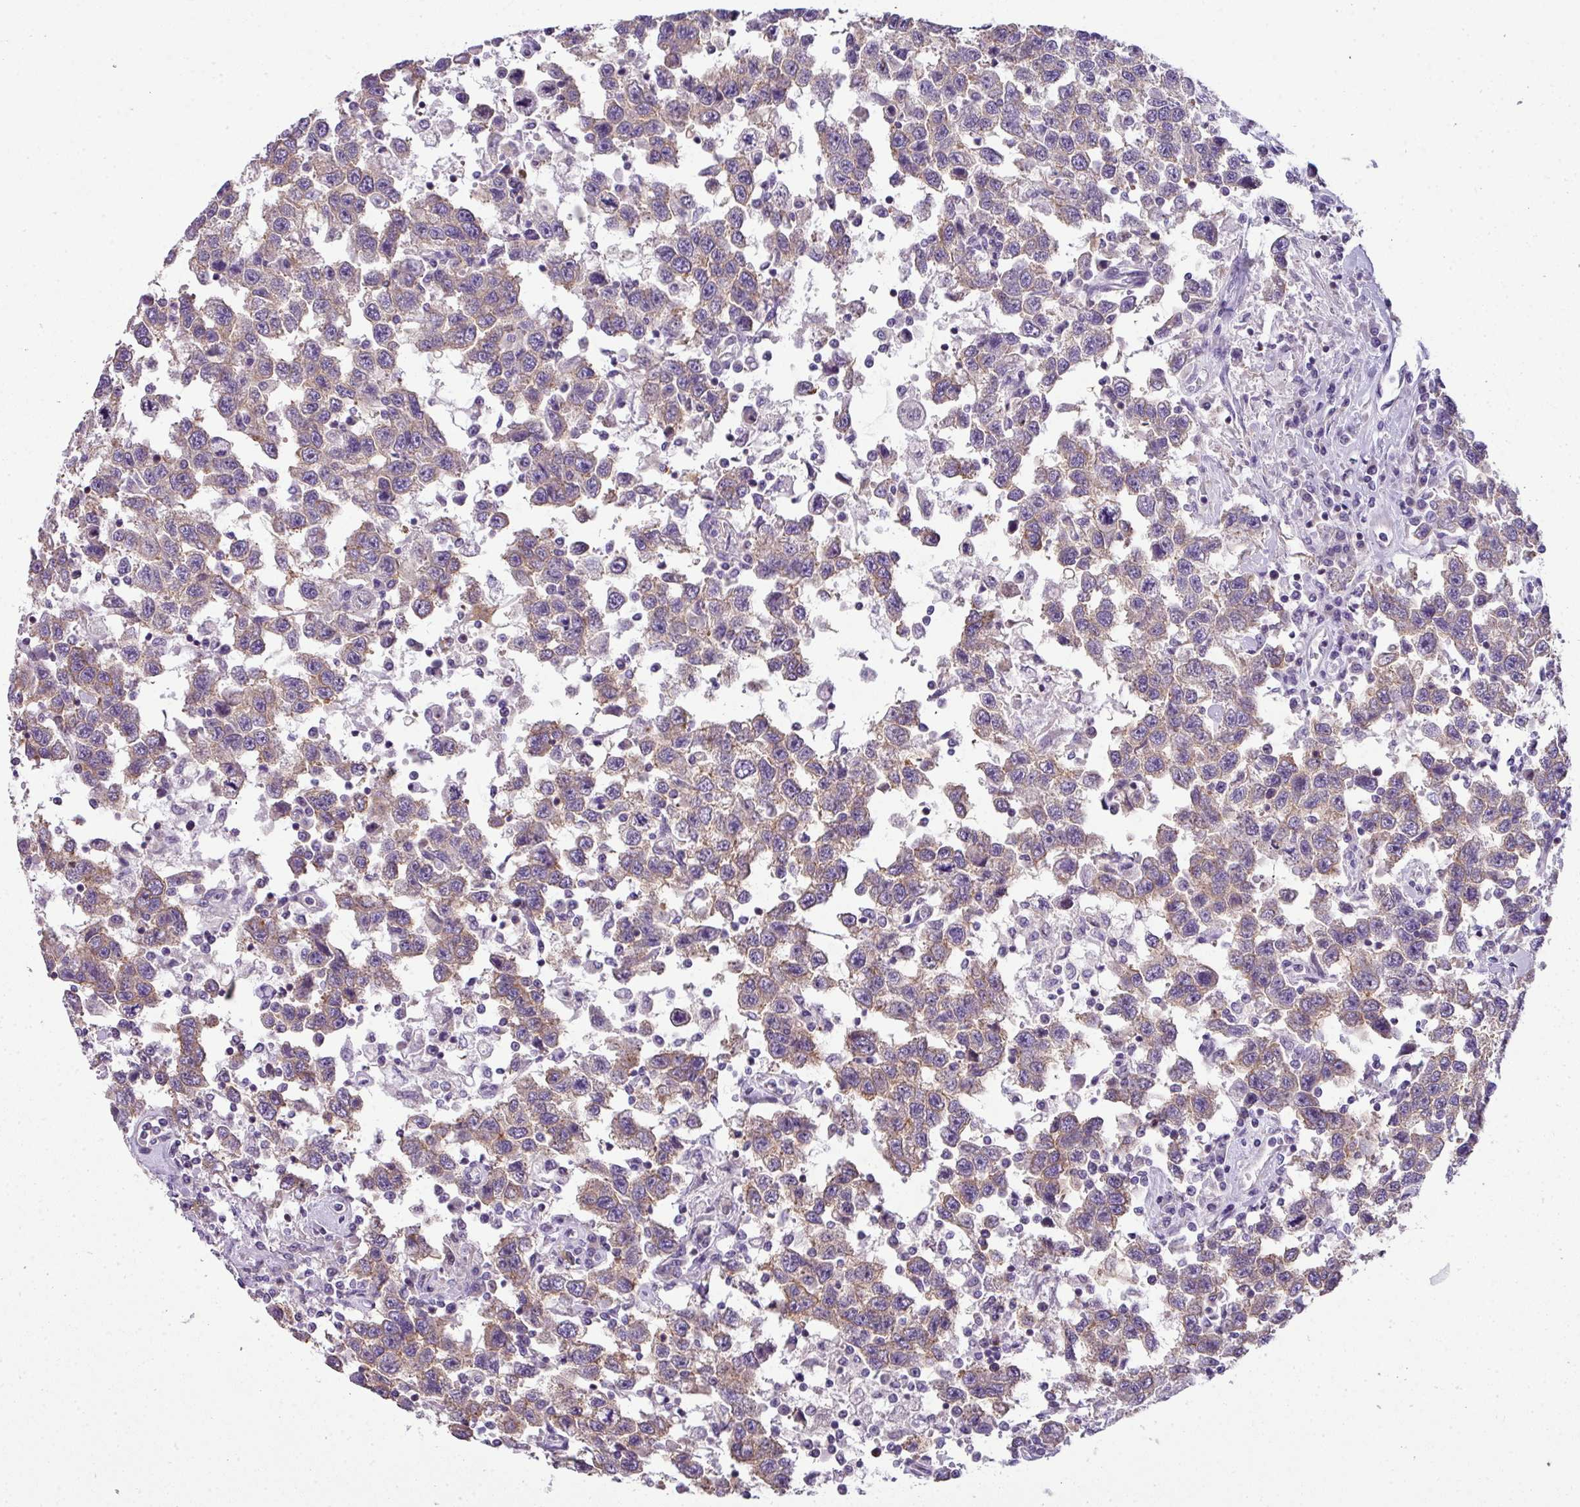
{"staining": {"intensity": "weak", "quantity": "25%-75%", "location": "cytoplasmic/membranous"}, "tissue": "testis cancer", "cell_type": "Tumor cells", "image_type": "cancer", "snomed": [{"axis": "morphology", "description": "Seminoma, NOS"}, {"axis": "topography", "description": "Testis"}], "caption": "High-power microscopy captured an IHC photomicrograph of seminoma (testis), revealing weak cytoplasmic/membranous positivity in approximately 25%-75% of tumor cells.", "gene": "PALS2", "patient": {"sex": "male", "age": 41}}